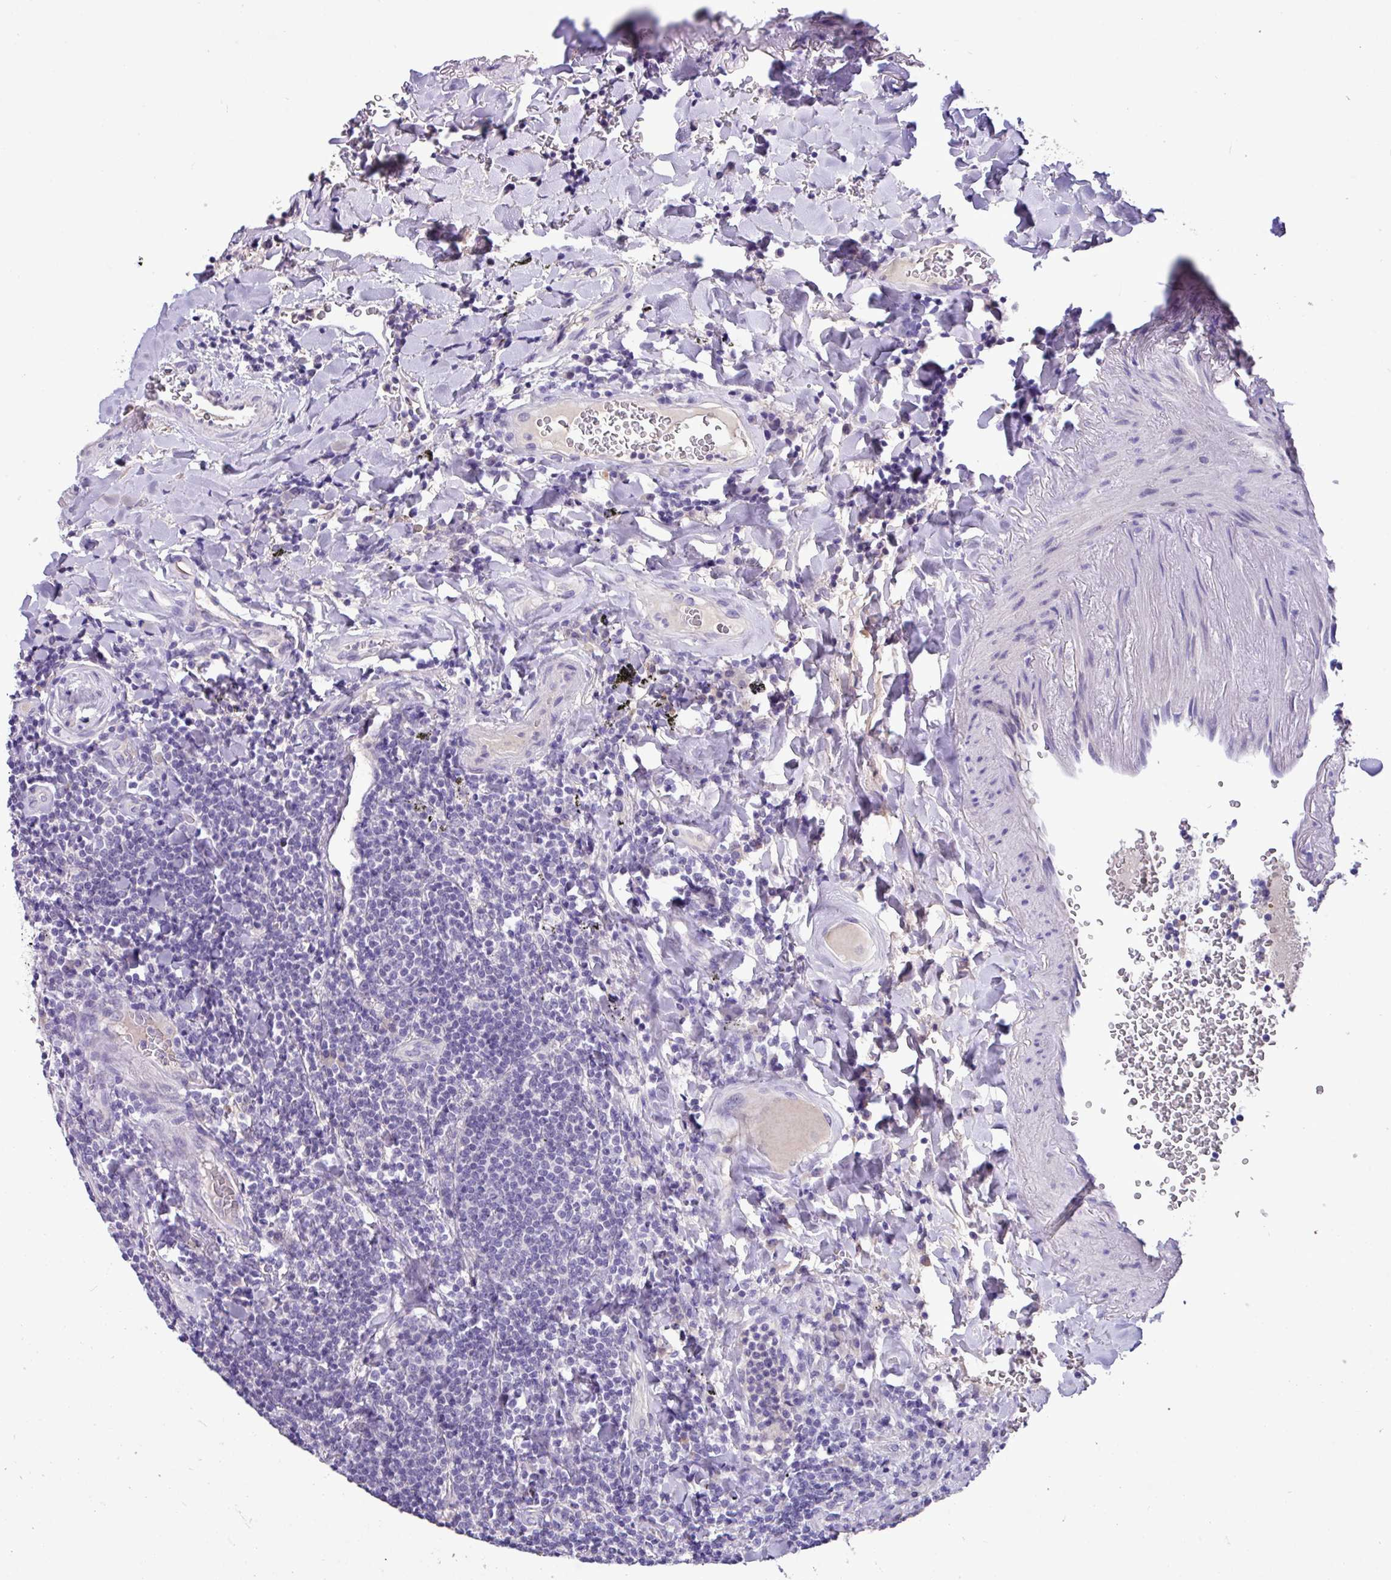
{"staining": {"intensity": "negative", "quantity": "none", "location": "none"}, "tissue": "lymphoma", "cell_type": "Tumor cells", "image_type": "cancer", "snomed": [{"axis": "morphology", "description": "Malignant lymphoma, non-Hodgkin's type, Low grade"}, {"axis": "topography", "description": "Lung"}], "caption": "An IHC histopathology image of malignant lymphoma, non-Hodgkin's type (low-grade) is shown. There is no staining in tumor cells of malignant lymphoma, non-Hodgkin's type (low-grade). (IHC, brightfield microscopy, high magnification).", "gene": "EPCAM", "patient": {"sex": "female", "age": 71}}